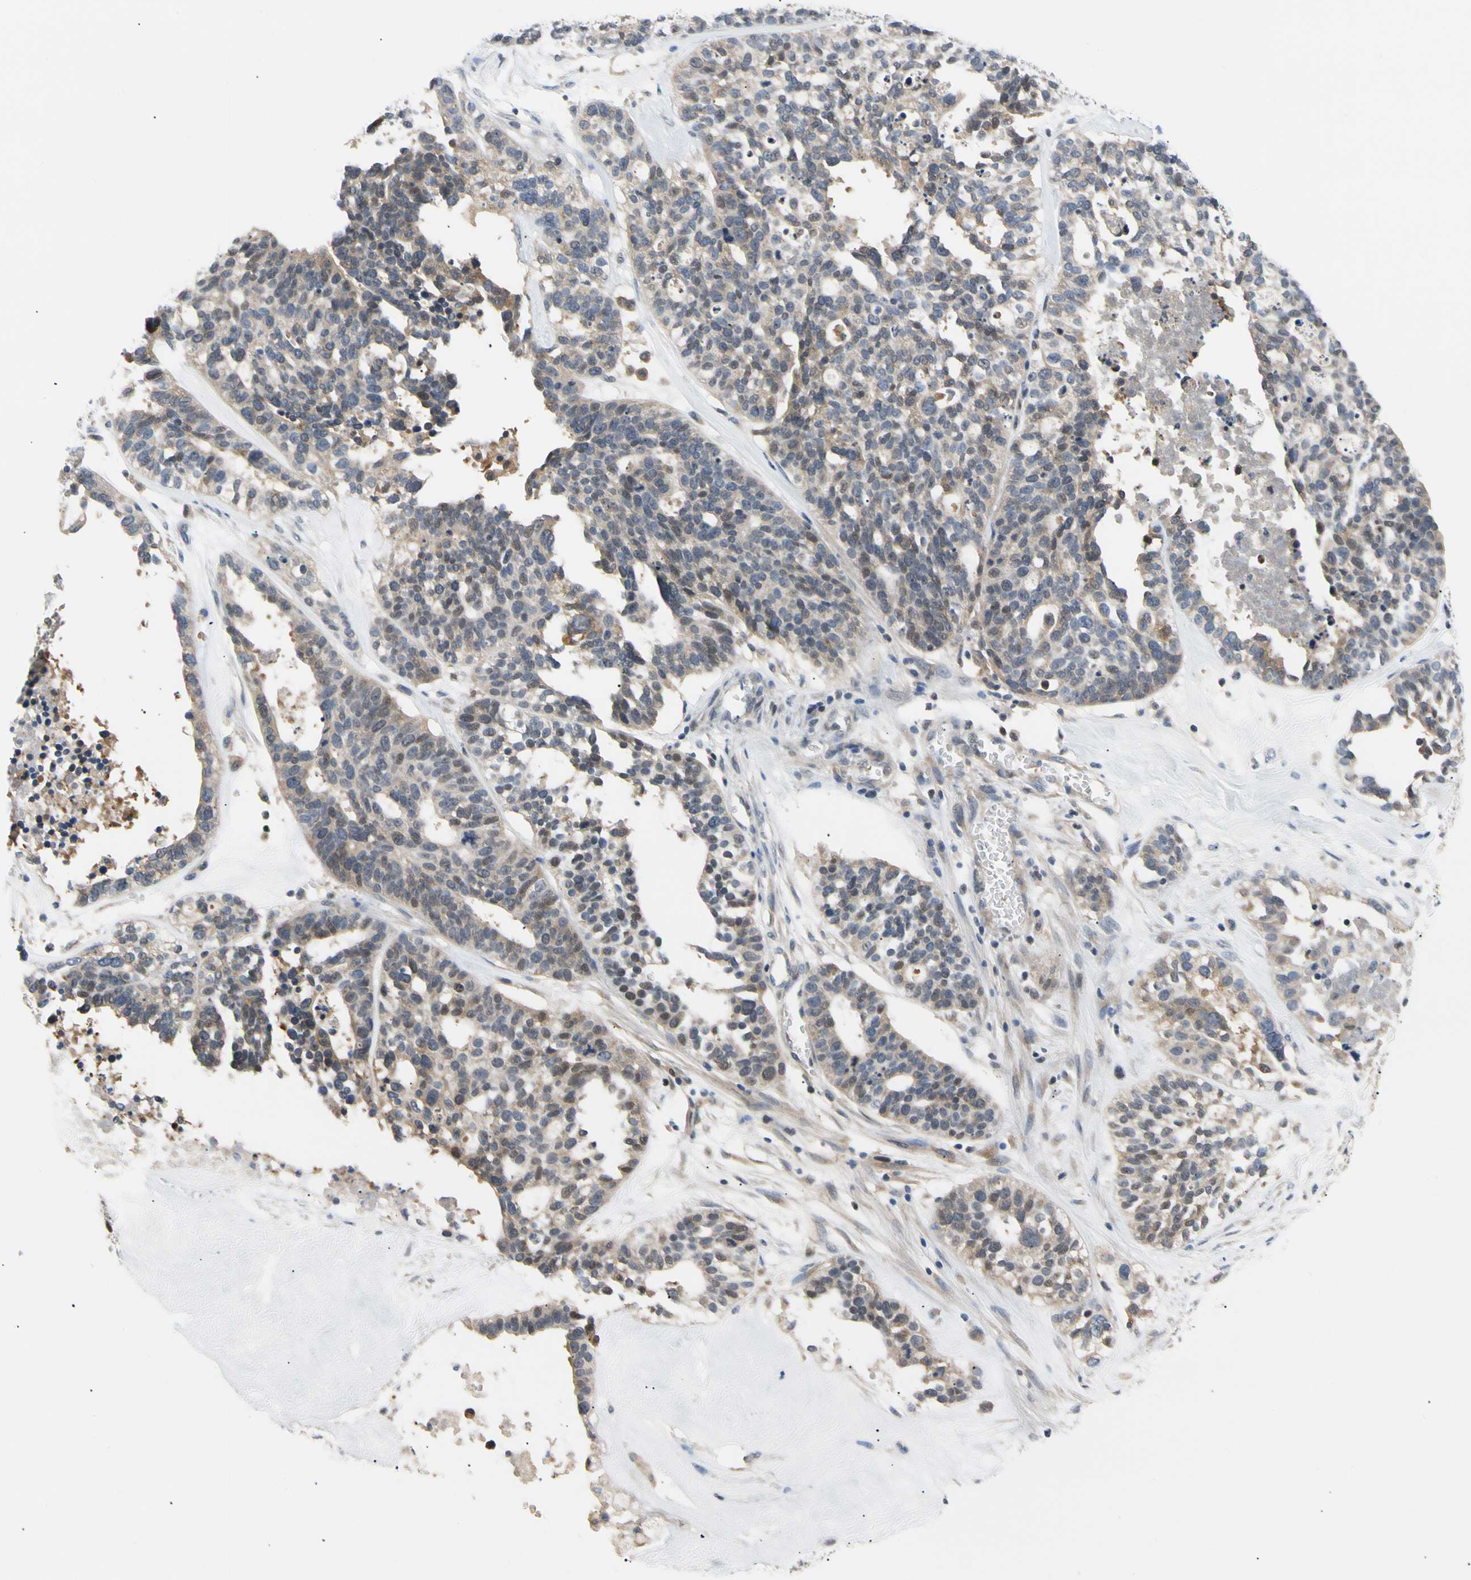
{"staining": {"intensity": "weak", "quantity": "25%-75%", "location": "cytoplasmic/membranous"}, "tissue": "ovarian cancer", "cell_type": "Tumor cells", "image_type": "cancer", "snomed": [{"axis": "morphology", "description": "Cystadenocarcinoma, serous, NOS"}, {"axis": "topography", "description": "Ovary"}], "caption": "Ovarian cancer (serous cystadenocarcinoma) was stained to show a protein in brown. There is low levels of weak cytoplasmic/membranous positivity in approximately 25%-75% of tumor cells.", "gene": "SEC23B", "patient": {"sex": "female", "age": 59}}